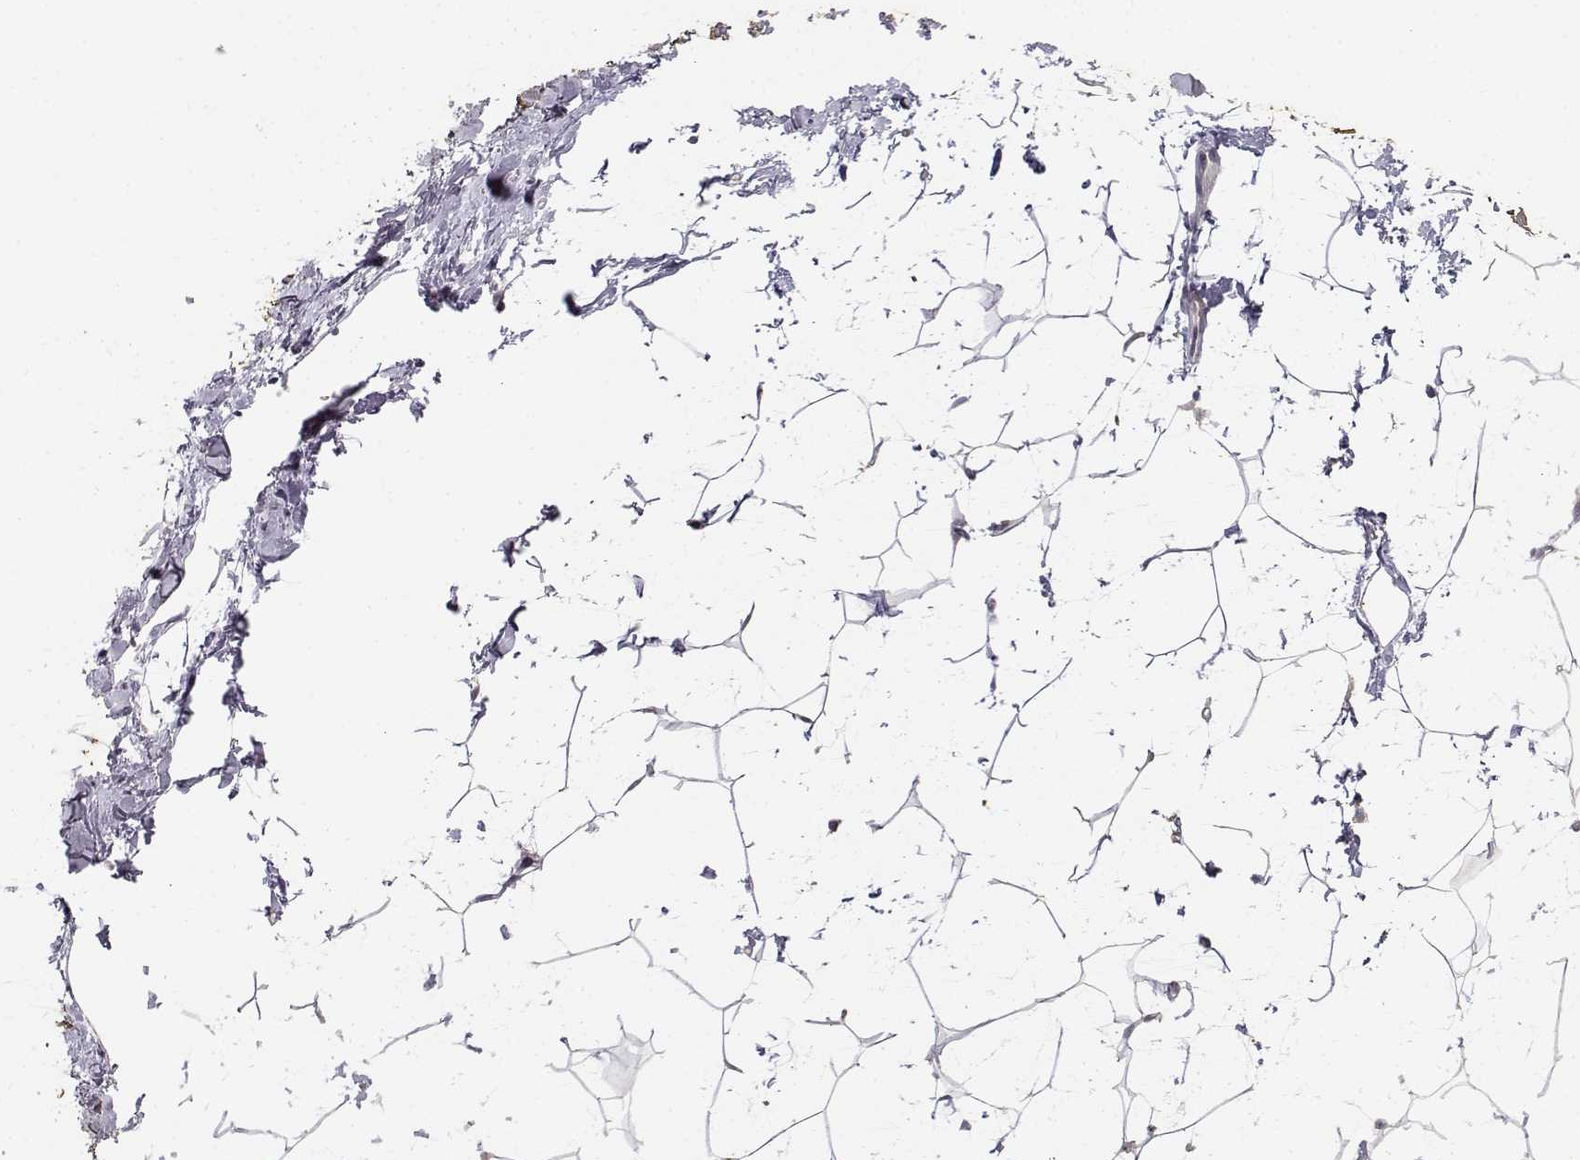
{"staining": {"intensity": "negative", "quantity": "none", "location": "none"}, "tissue": "breast", "cell_type": "Adipocytes", "image_type": "normal", "snomed": [{"axis": "morphology", "description": "Normal tissue, NOS"}, {"axis": "topography", "description": "Breast"}], "caption": "A photomicrograph of human breast is negative for staining in adipocytes. (DAB IHC with hematoxylin counter stain).", "gene": "UROC1", "patient": {"sex": "female", "age": 32}}